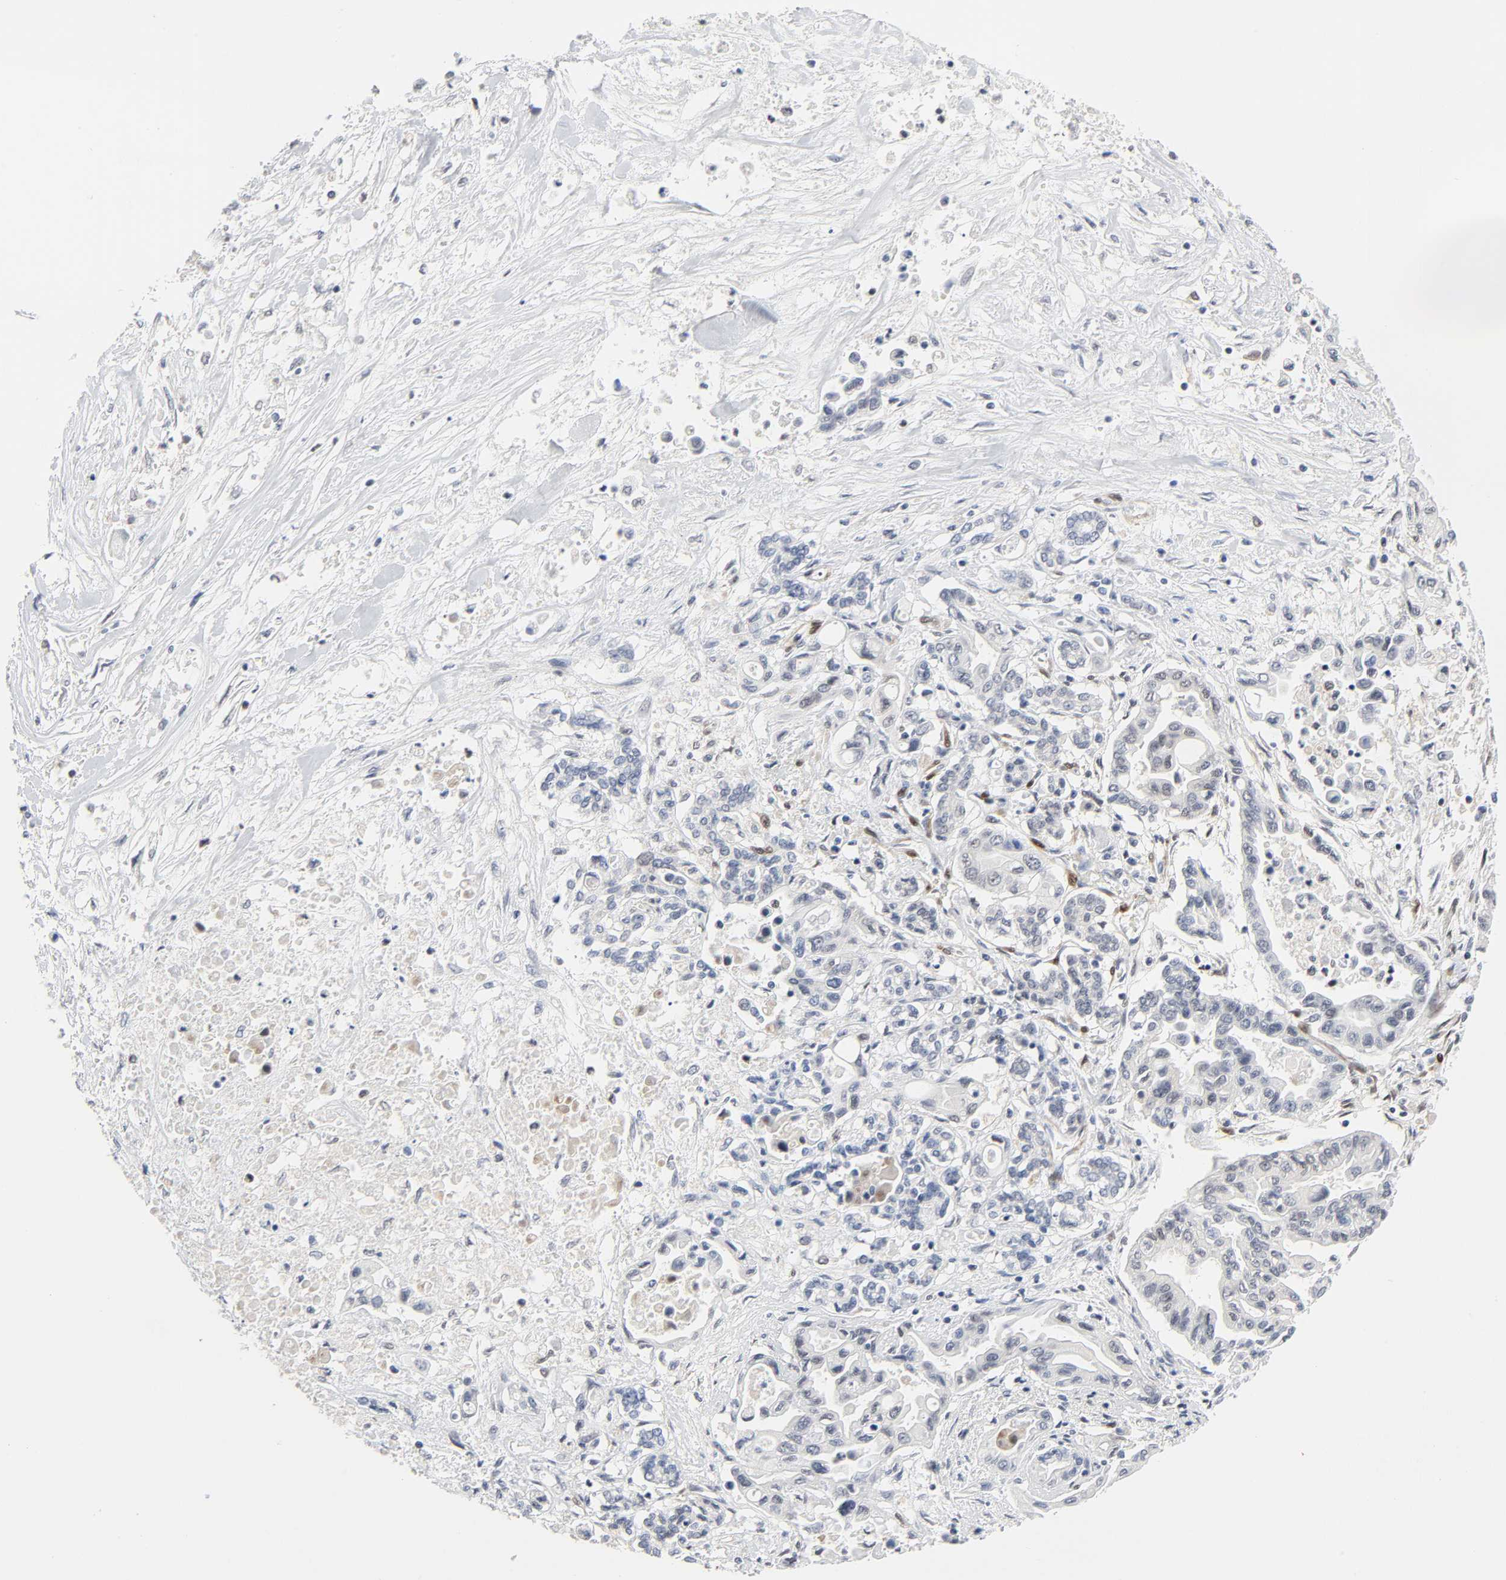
{"staining": {"intensity": "negative", "quantity": "none", "location": "none"}, "tissue": "pancreatic cancer", "cell_type": "Tumor cells", "image_type": "cancer", "snomed": [{"axis": "morphology", "description": "Adenocarcinoma, NOS"}, {"axis": "topography", "description": "Pancreas"}], "caption": "The photomicrograph exhibits no significant expression in tumor cells of pancreatic cancer.", "gene": "PTEN", "patient": {"sex": "female", "age": 57}}